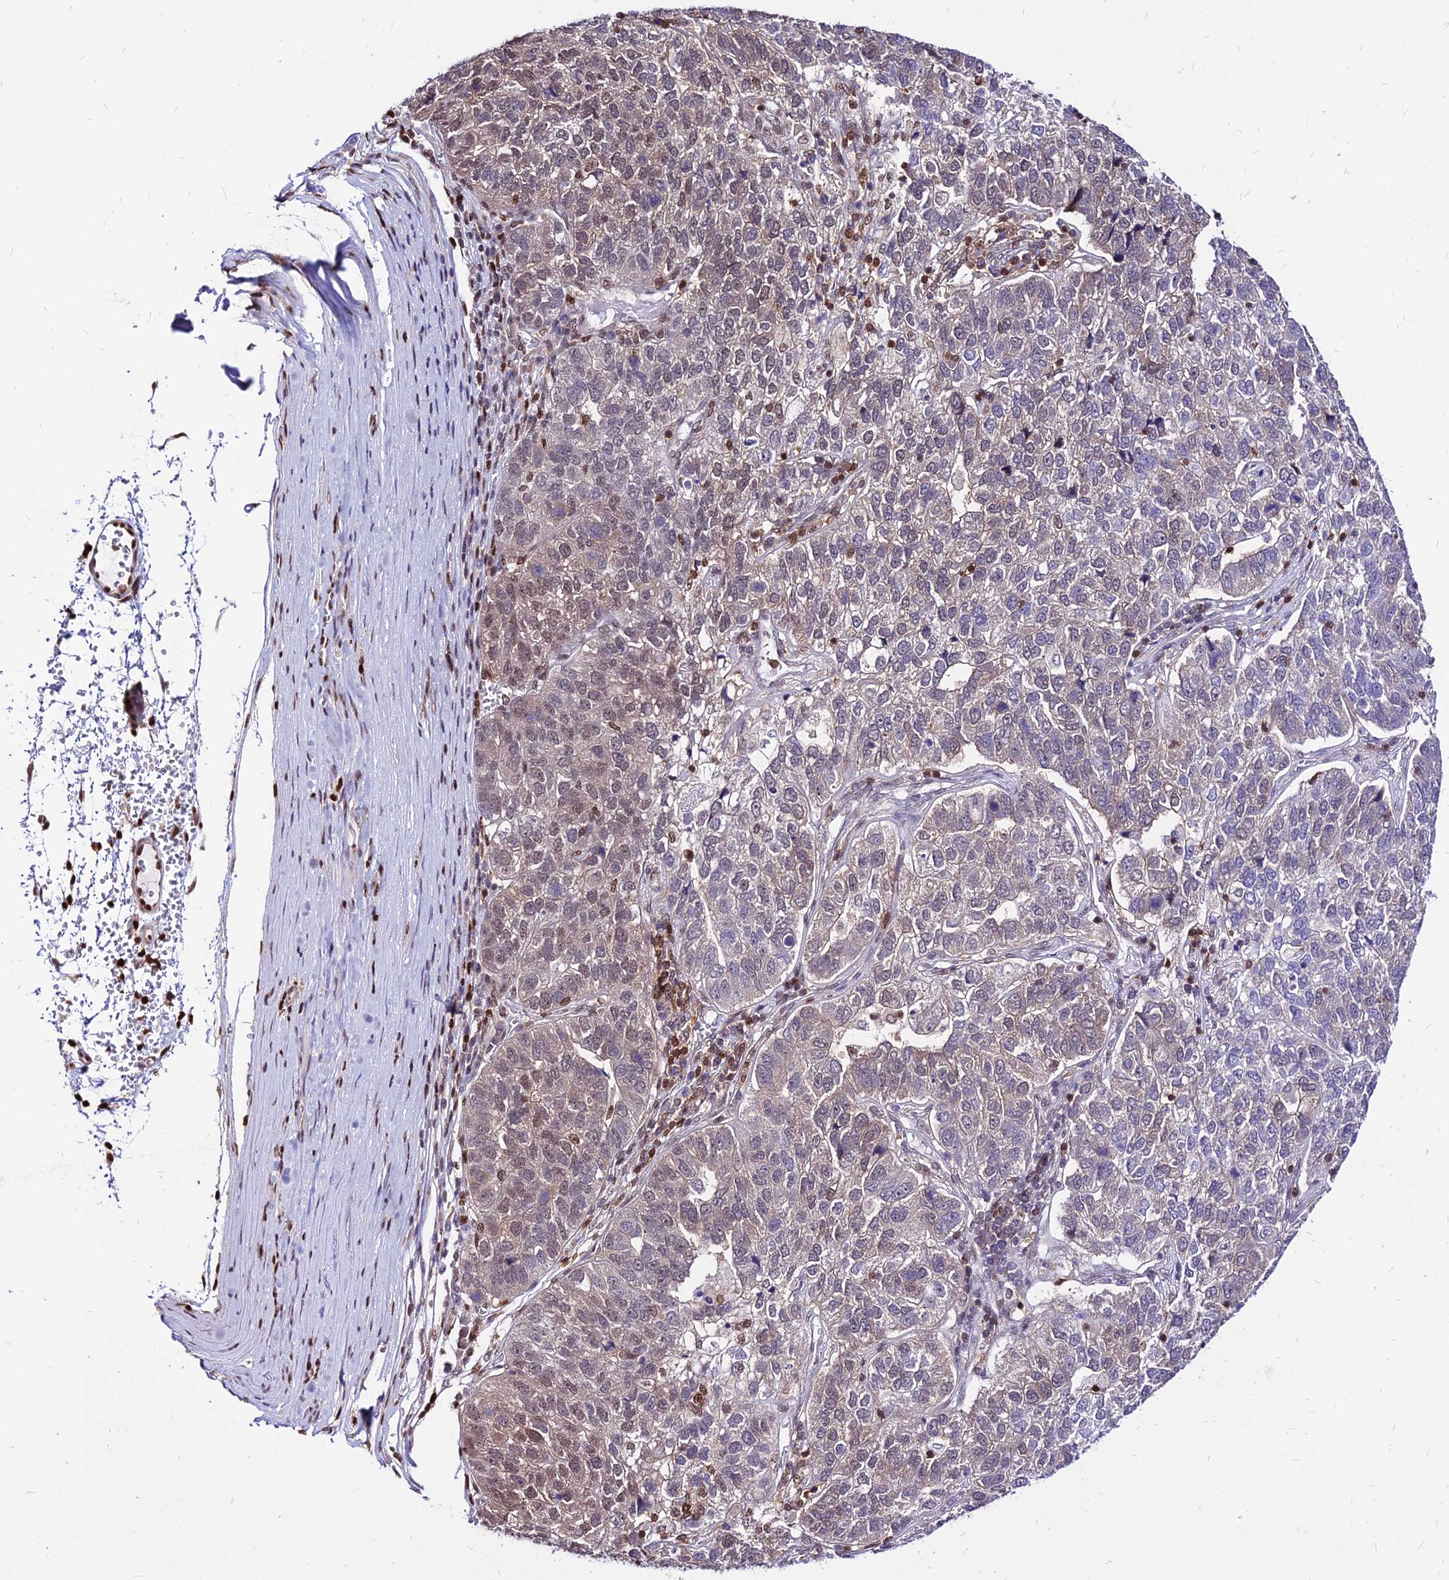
{"staining": {"intensity": "weak", "quantity": "<25%", "location": "nuclear"}, "tissue": "pancreatic cancer", "cell_type": "Tumor cells", "image_type": "cancer", "snomed": [{"axis": "morphology", "description": "Adenocarcinoma, NOS"}, {"axis": "topography", "description": "Pancreas"}], "caption": "DAB (3,3'-diaminobenzidine) immunohistochemical staining of pancreatic cancer (adenocarcinoma) reveals no significant expression in tumor cells. (Brightfield microscopy of DAB (3,3'-diaminobenzidine) immunohistochemistry at high magnification).", "gene": "PAXX", "patient": {"sex": "female", "age": 61}}